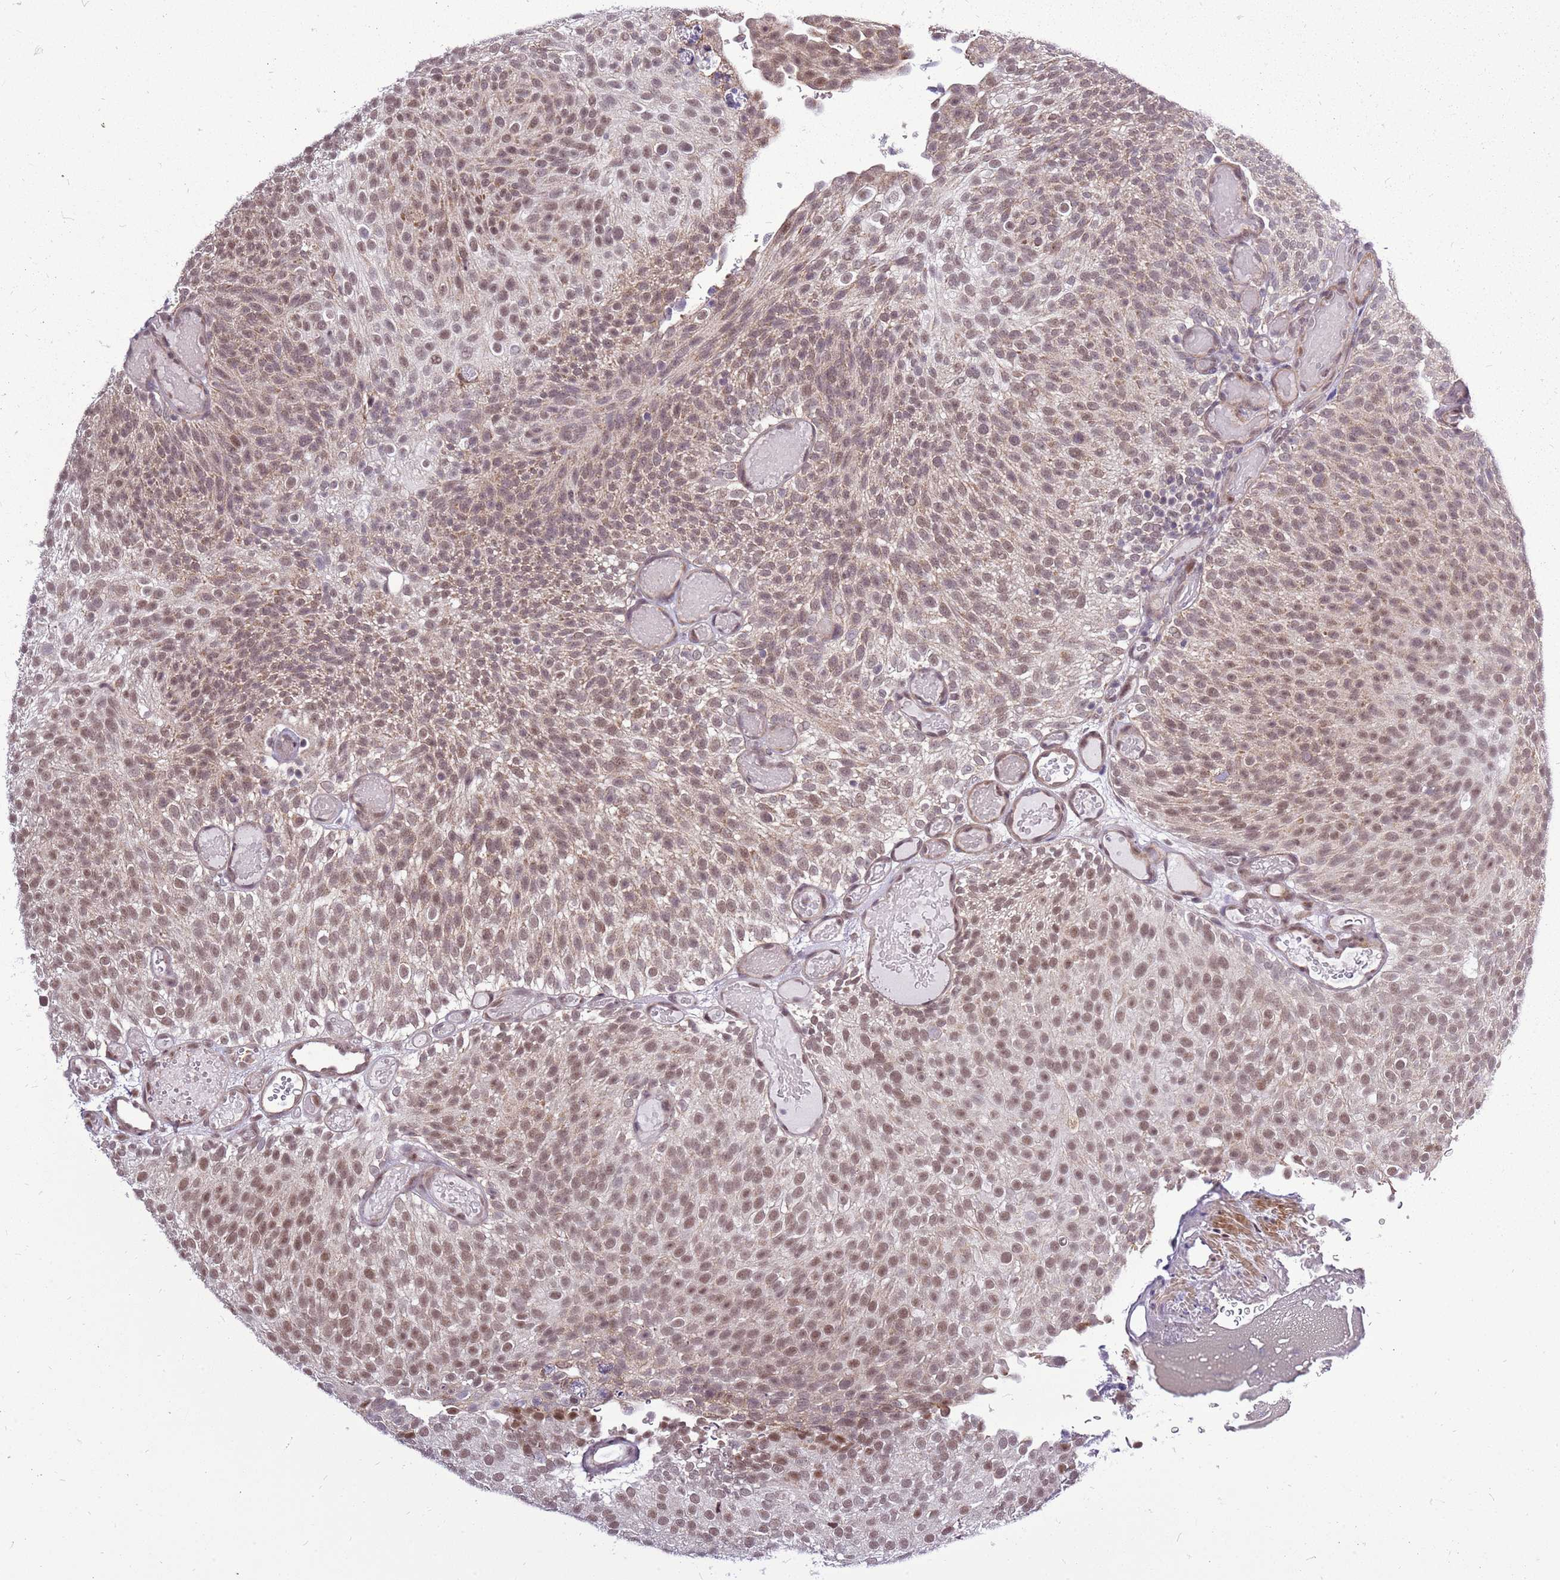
{"staining": {"intensity": "moderate", "quantity": ">75%", "location": "cytoplasmic/membranous,nuclear"}, "tissue": "urothelial cancer", "cell_type": "Tumor cells", "image_type": "cancer", "snomed": [{"axis": "morphology", "description": "Urothelial carcinoma, Low grade"}, {"axis": "topography", "description": "Urinary bladder"}], "caption": "A medium amount of moderate cytoplasmic/membranous and nuclear expression is present in about >75% of tumor cells in urothelial cancer tissue.", "gene": "CCDC166", "patient": {"sex": "male", "age": 78}}